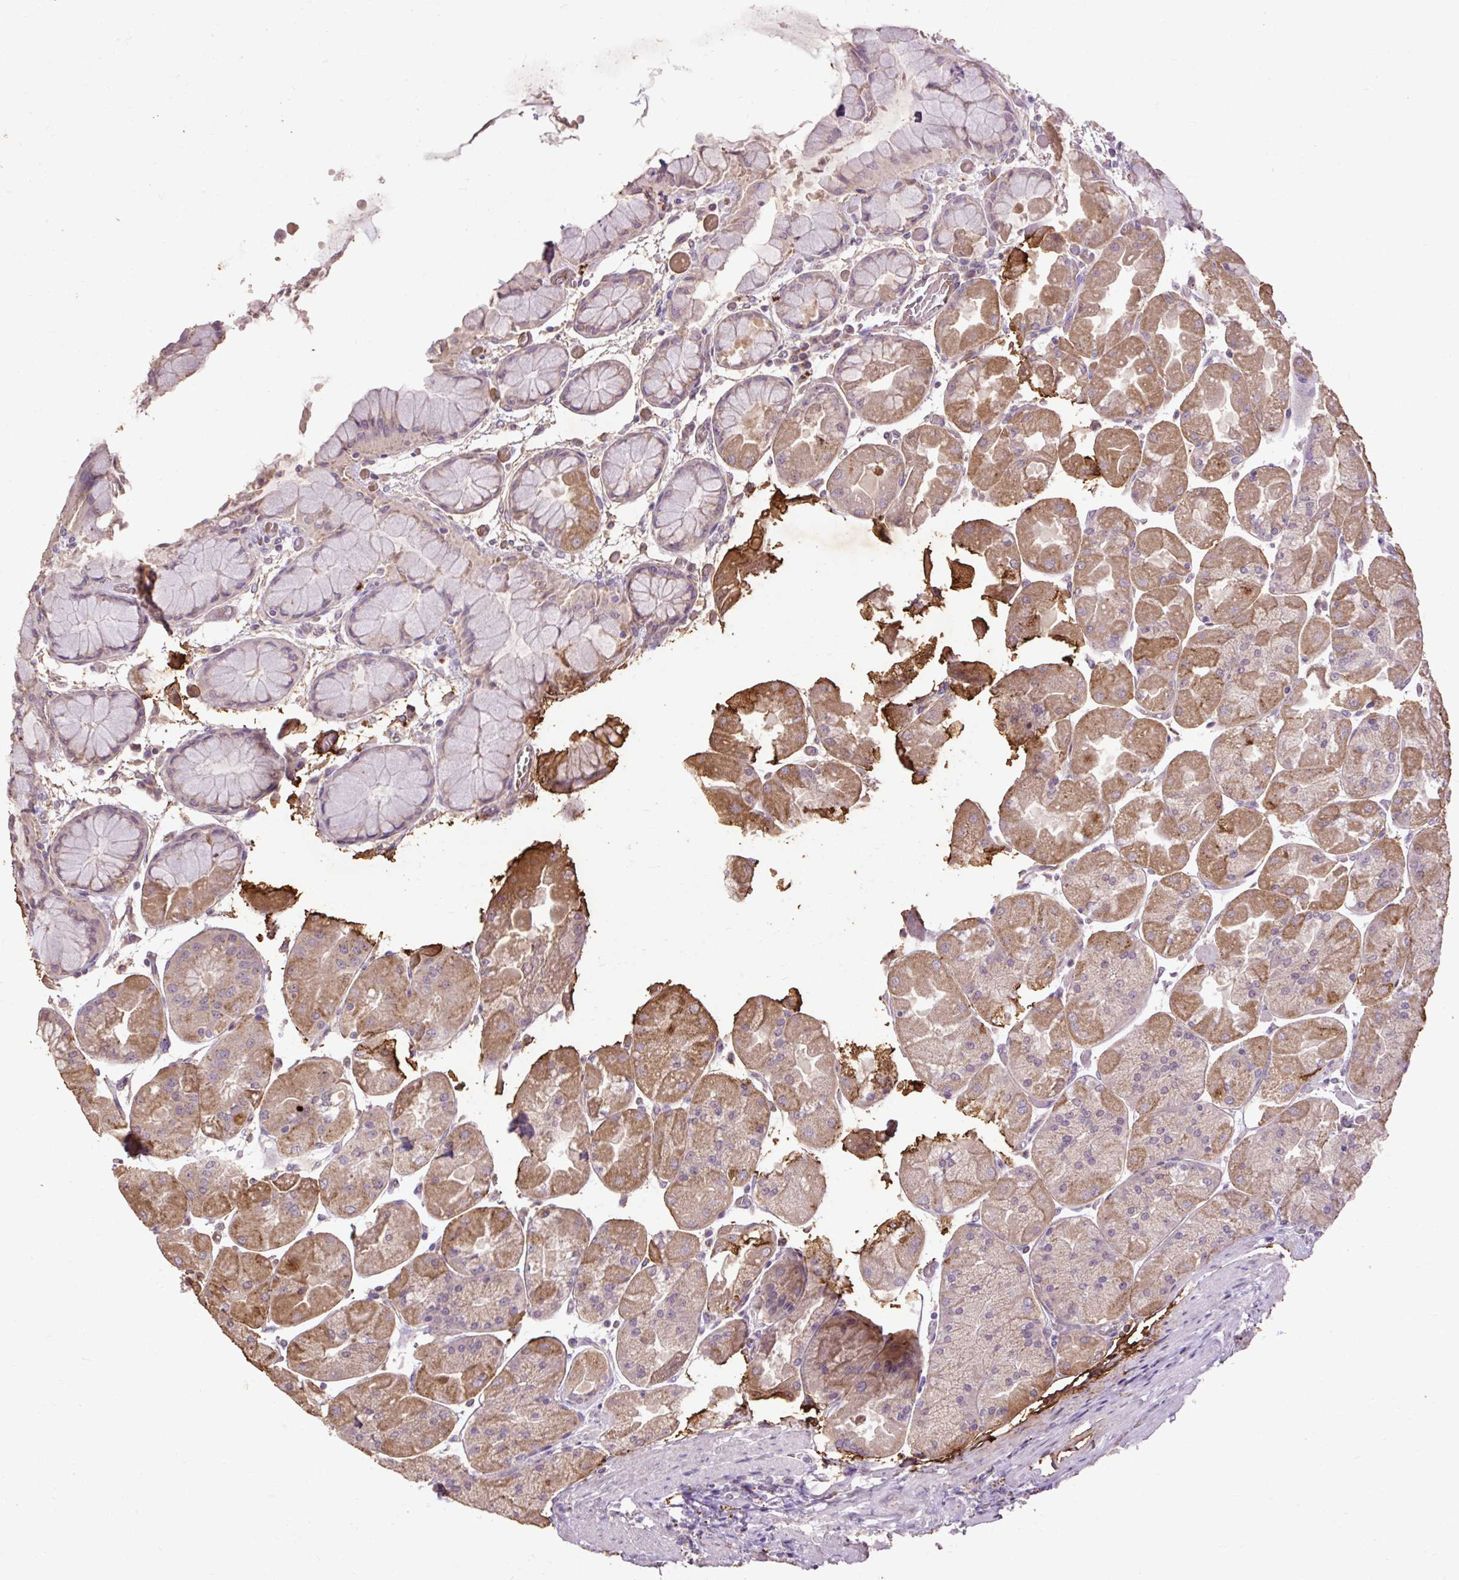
{"staining": {"intensity": "moderate", "quantity": "25%-75%", "location": "cytoplasmic/membranous"}, "tissue": "stomach", "cell_type": "Glandular cells", "image_type": "normal", "snomed": [{"axis": "morphology", "description": "Normal tissue, NOS"}, {"axis": "topography", "description": "Stomach"}], "caption": "Approximately 25%-75% of glandular cells in normal human stomach show moderate cytoplasmic/membranous protein staining as visualized by brown immunohistochemical staining.", "gene": "LRTM2", "patient": {"sex": "female", "age": 61}}